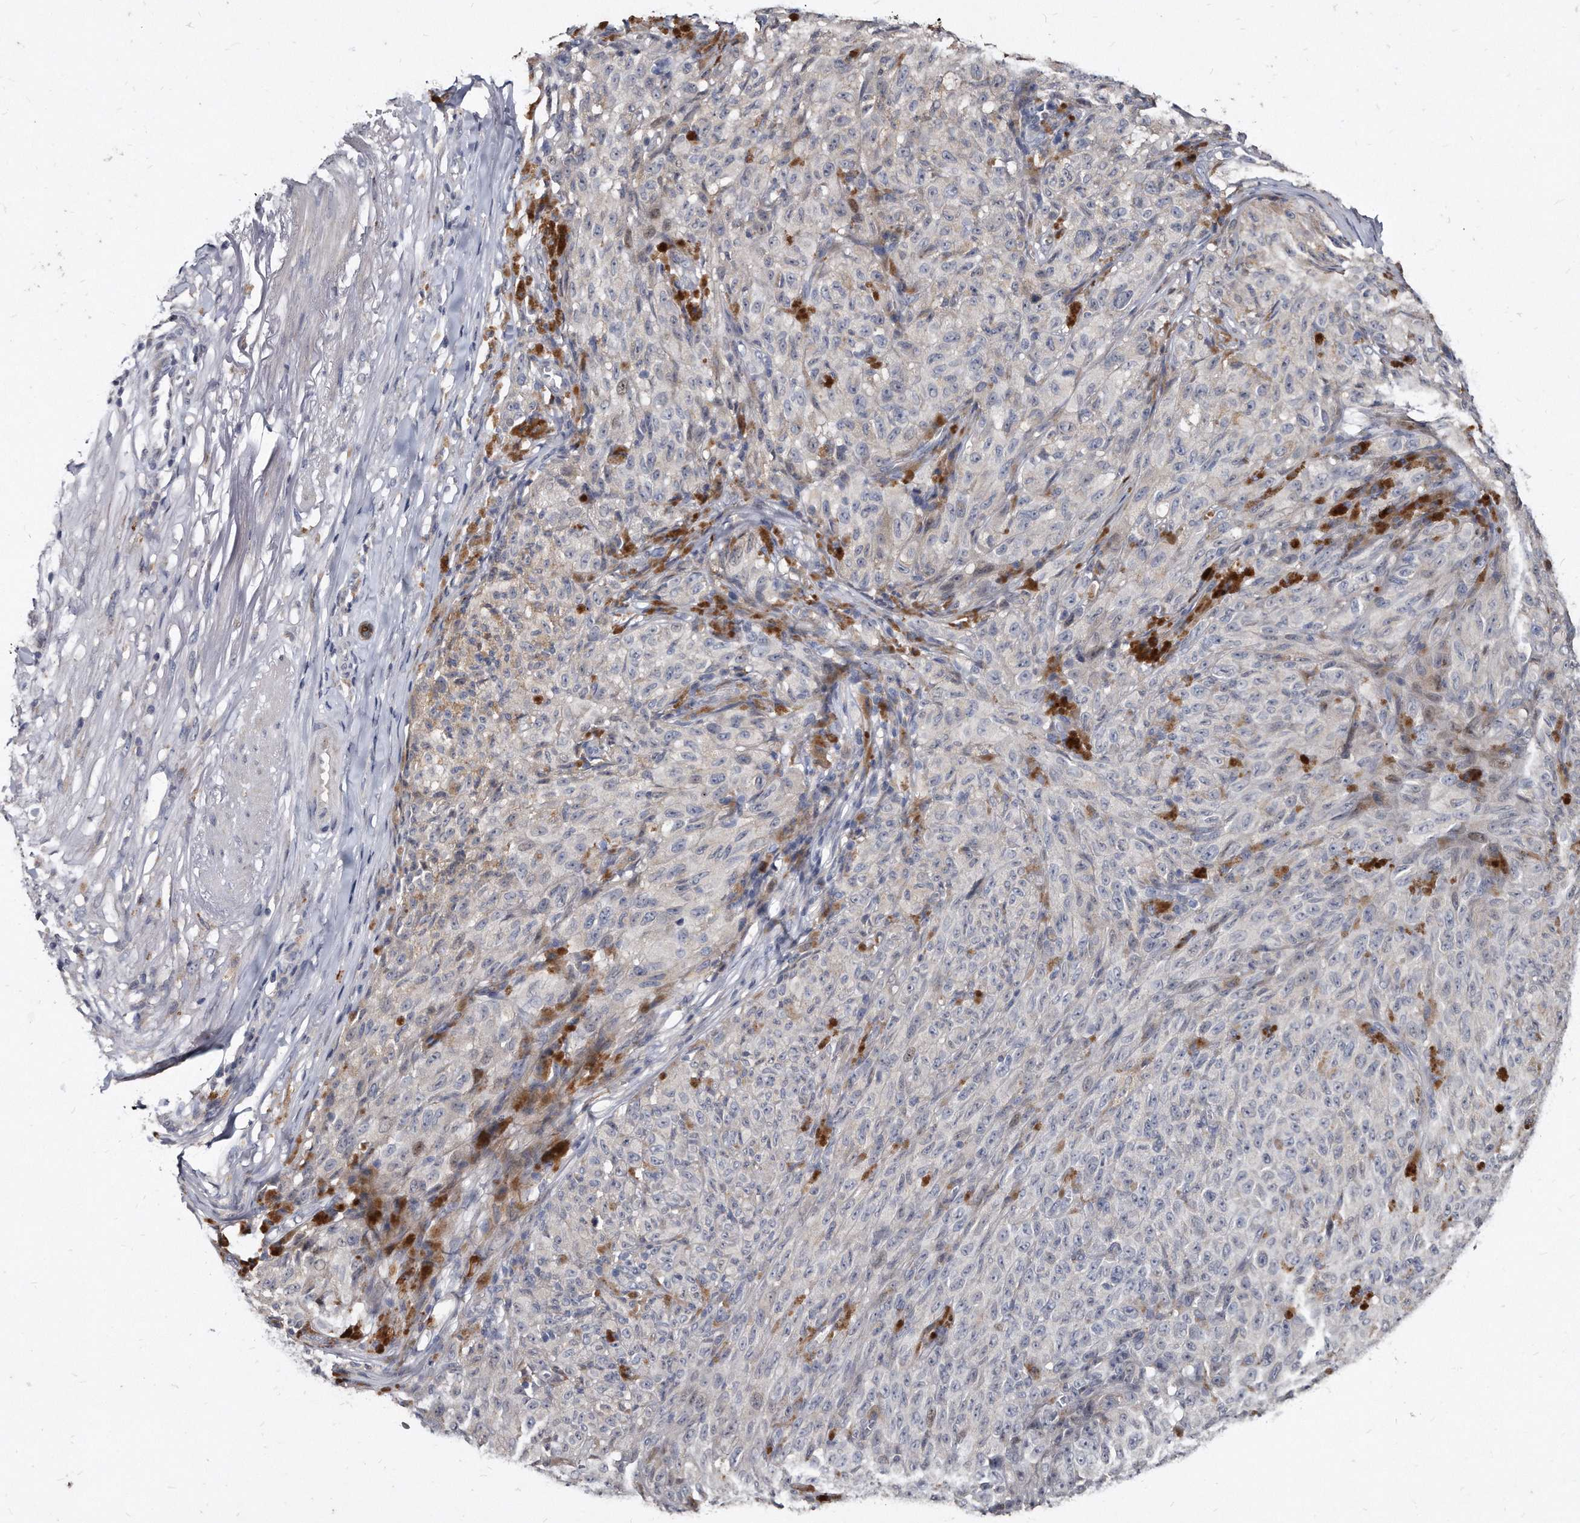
{"staining": {"intensity": "negative", "quantity": "none", "location": "none"}, "tissue": "melanoma", "cell_type": "Tumor cells", "image_type": "cancer", "snomed": [{"axis": "morphology", "description": "Malignant melanoma, NOS"}, {"axis": "topography", "description": "Skin"}], "caption": "Immunohistochemistry micrograph of neoplastic tissue: melanoma stained with DAB reveals no significant protein staining in tumor cells.", "gene": "KLHDC3", "patient": {"sex": "female", "age": 82}}